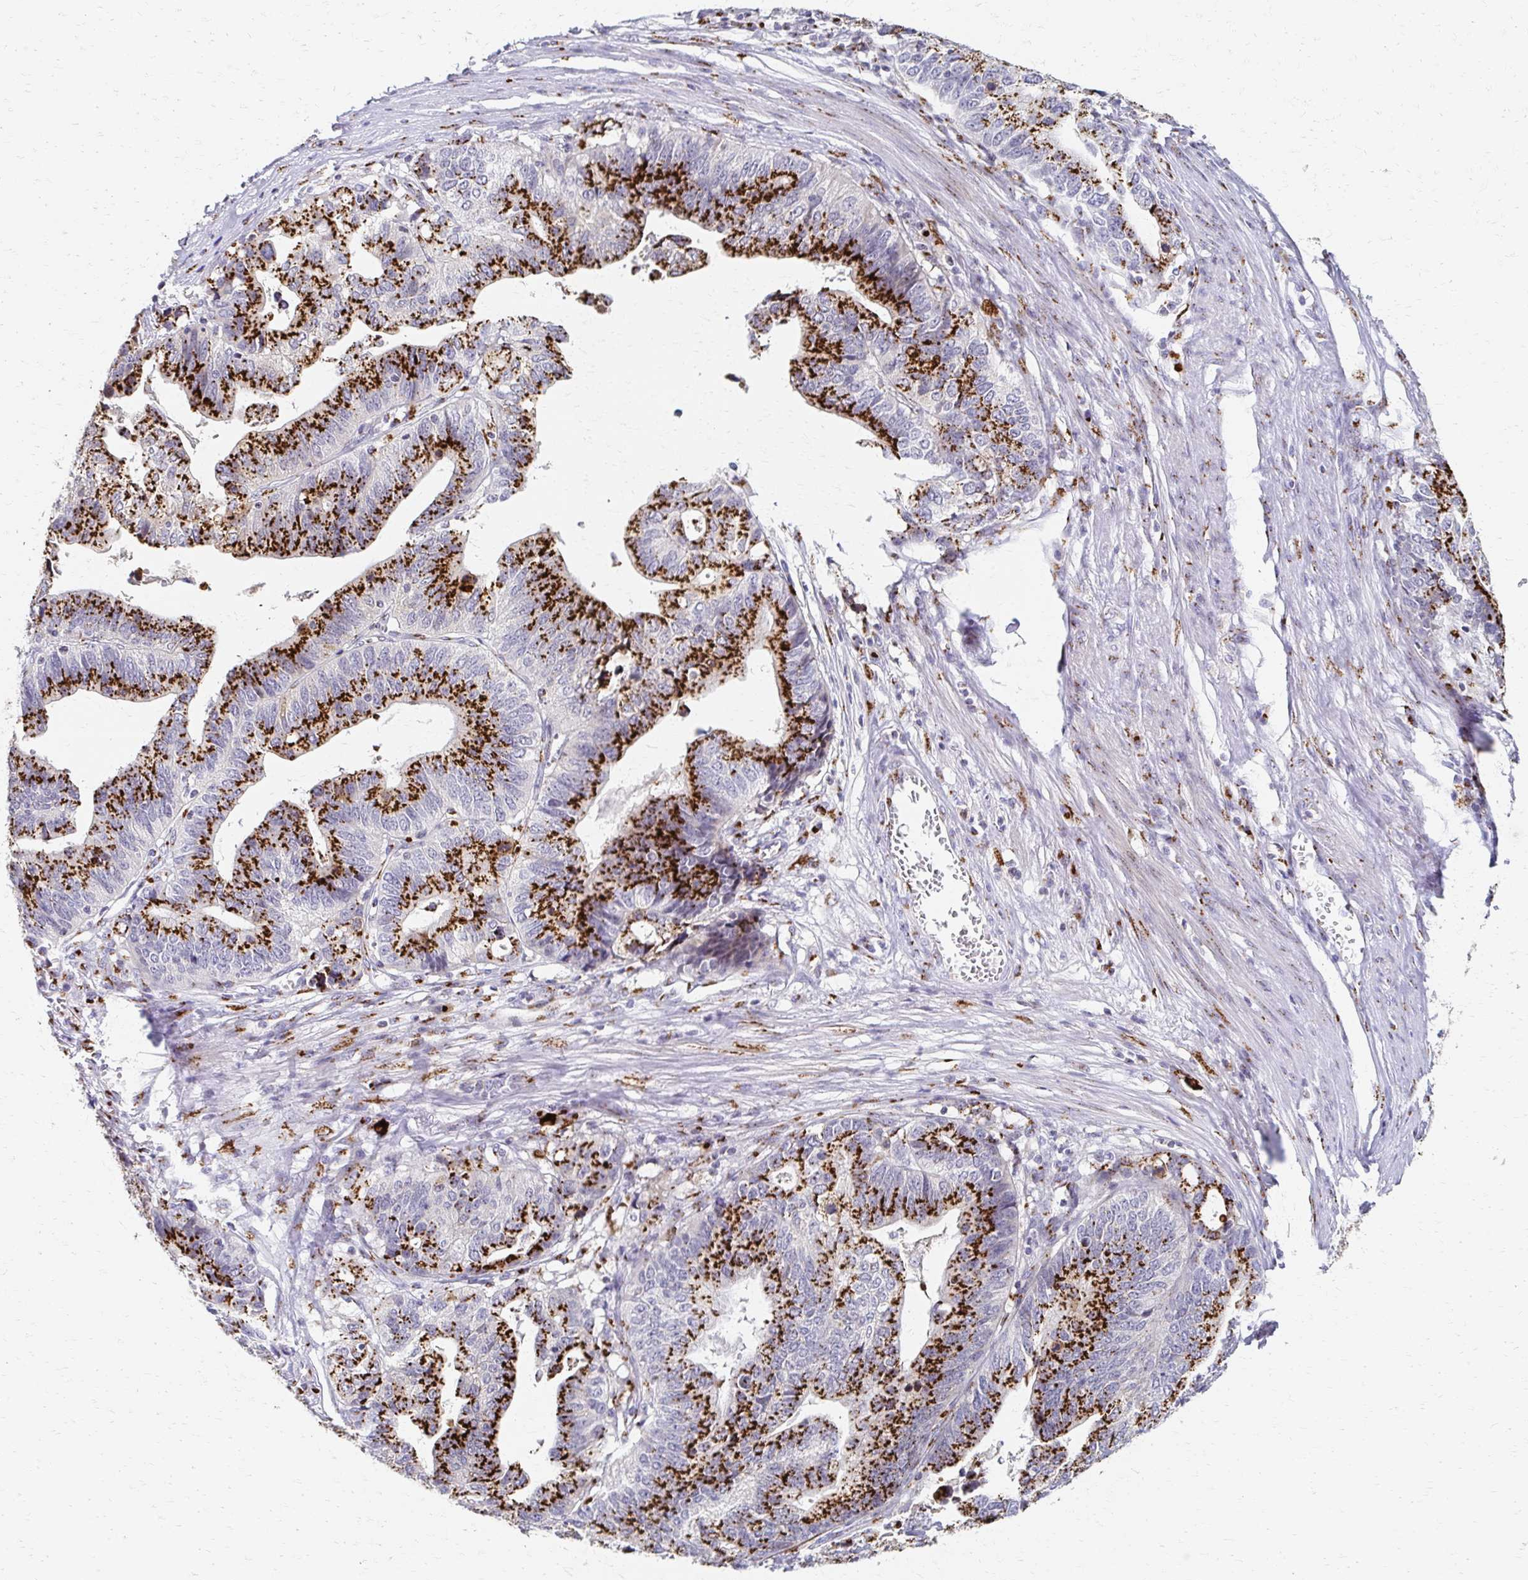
{"staining": {"intensity": "strong", "quantity": ">75%", "location": "cytoplasmic/membranous"}, "tissue": "stomach cancer", "cell_type": "Tumor cells", "image_type": "cancer", "snomed": [{"axis": "morphology", "description": "Adenocarcinoma, NOS"}, {"axis": "topography", "description": "Stomach, upper"}], "caption": "IHC of stomach cancer (adenocarcinoma) demonstrates high levels of strong cytoplasmic/membranous positivity in about >75% of tumor cells.", "gene": "TM9SF1", "patient": {"sex": "female", "age": 67}}